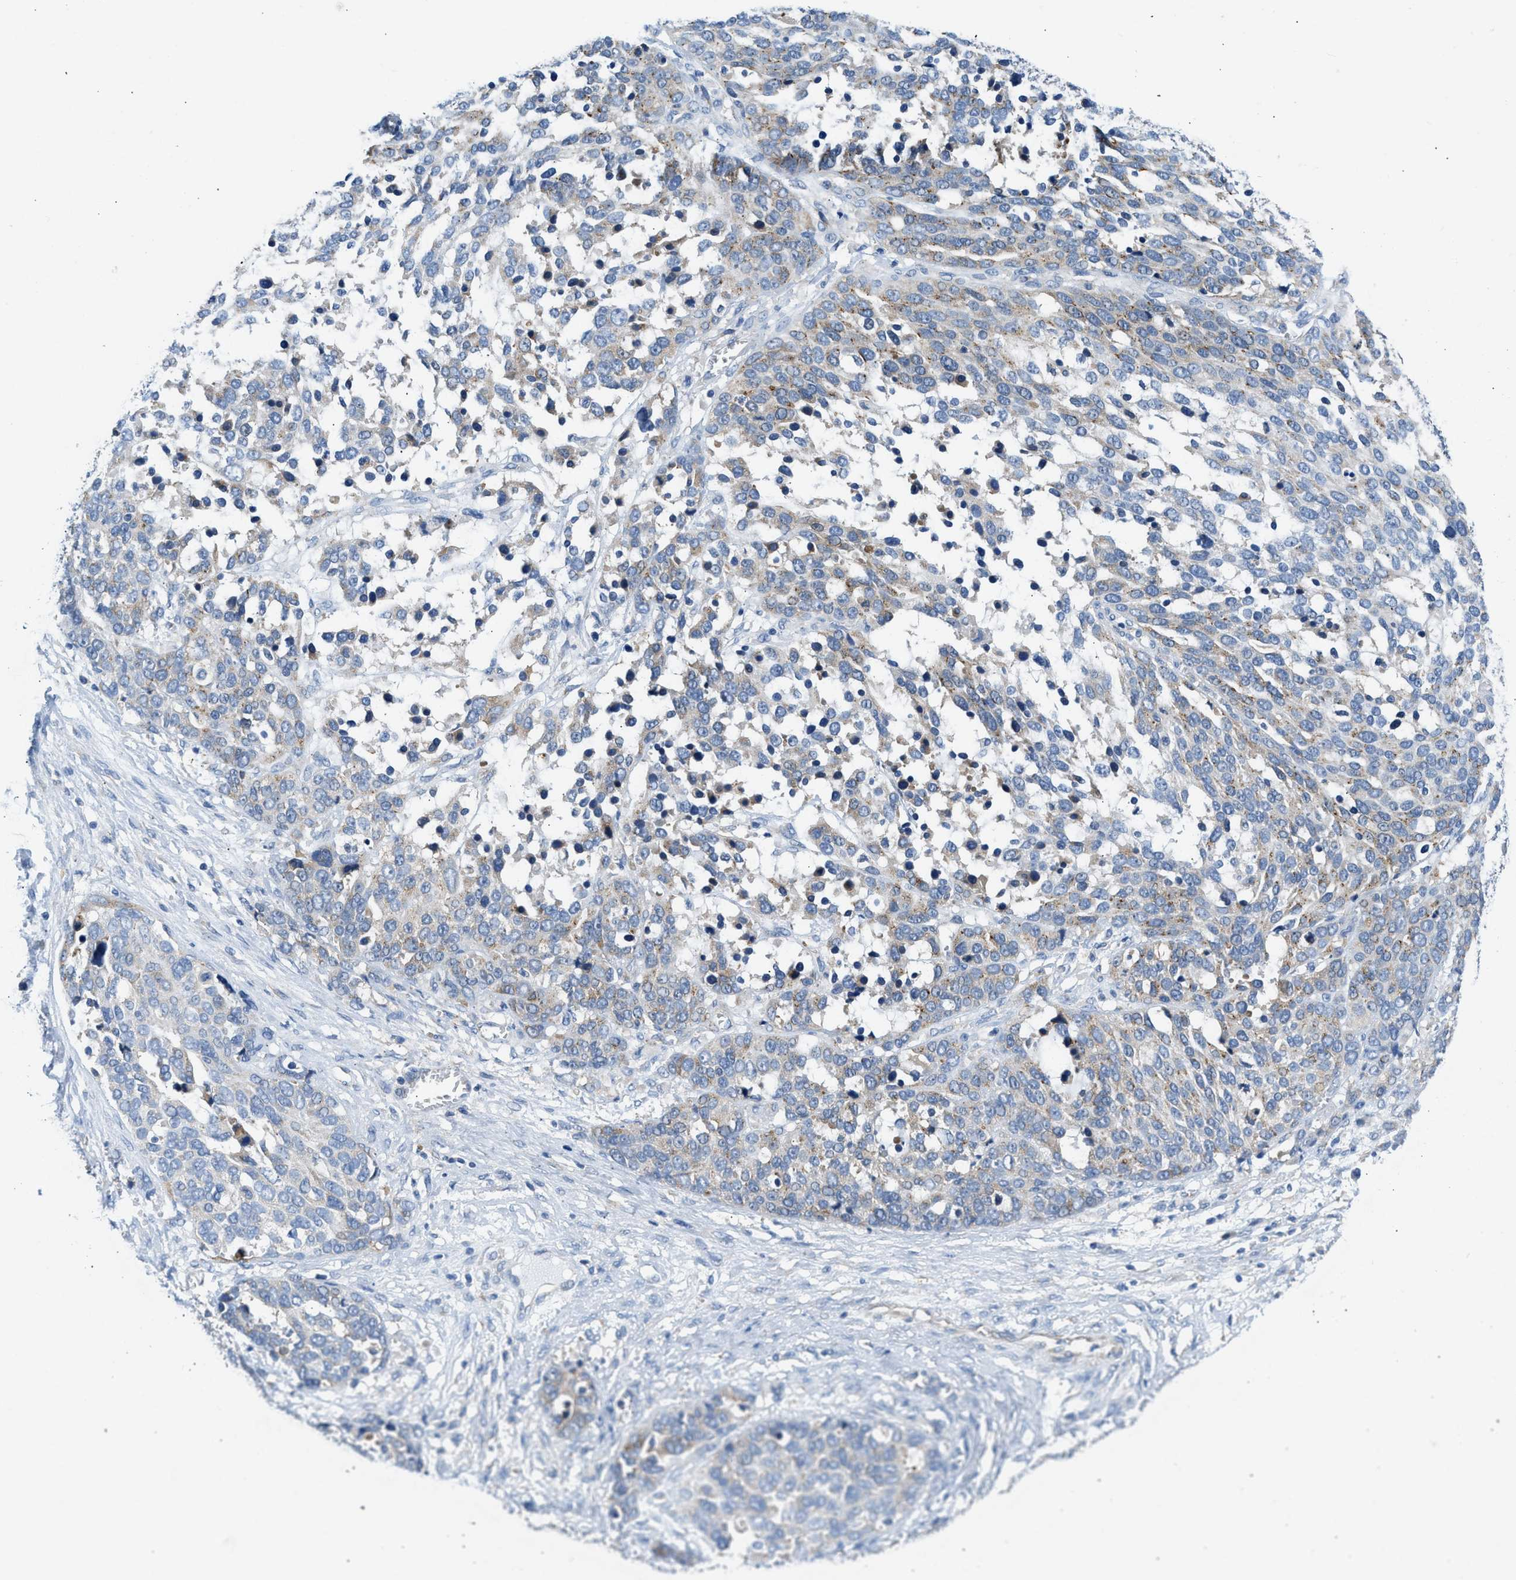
{"staining": {"intensity": "weak", "quantity": "25%-75%", "location": "cytoplasmic/membranous"}, "tissue": "ovarian cancer", "cell_type": "Tumor cells", "image_type": "cancer", "snomed": [{"axis": "morphology", "description": "Cystadenocarcinoma, serous, NOS"}, {"axis": "topography", "description": "Ovary"}], "caption": "The micrograph reveals staining of ovarian cancer, revealing weak cytoplasmic/membranous protein staining (brown color) within tumor cells. The staining is performed using DAB brown chromogen to label protein expression. The nuclei are counter-stained blue using hematoxylin.", "gene": "BNC2", "patient": {"sex": "female", "age": 44}}